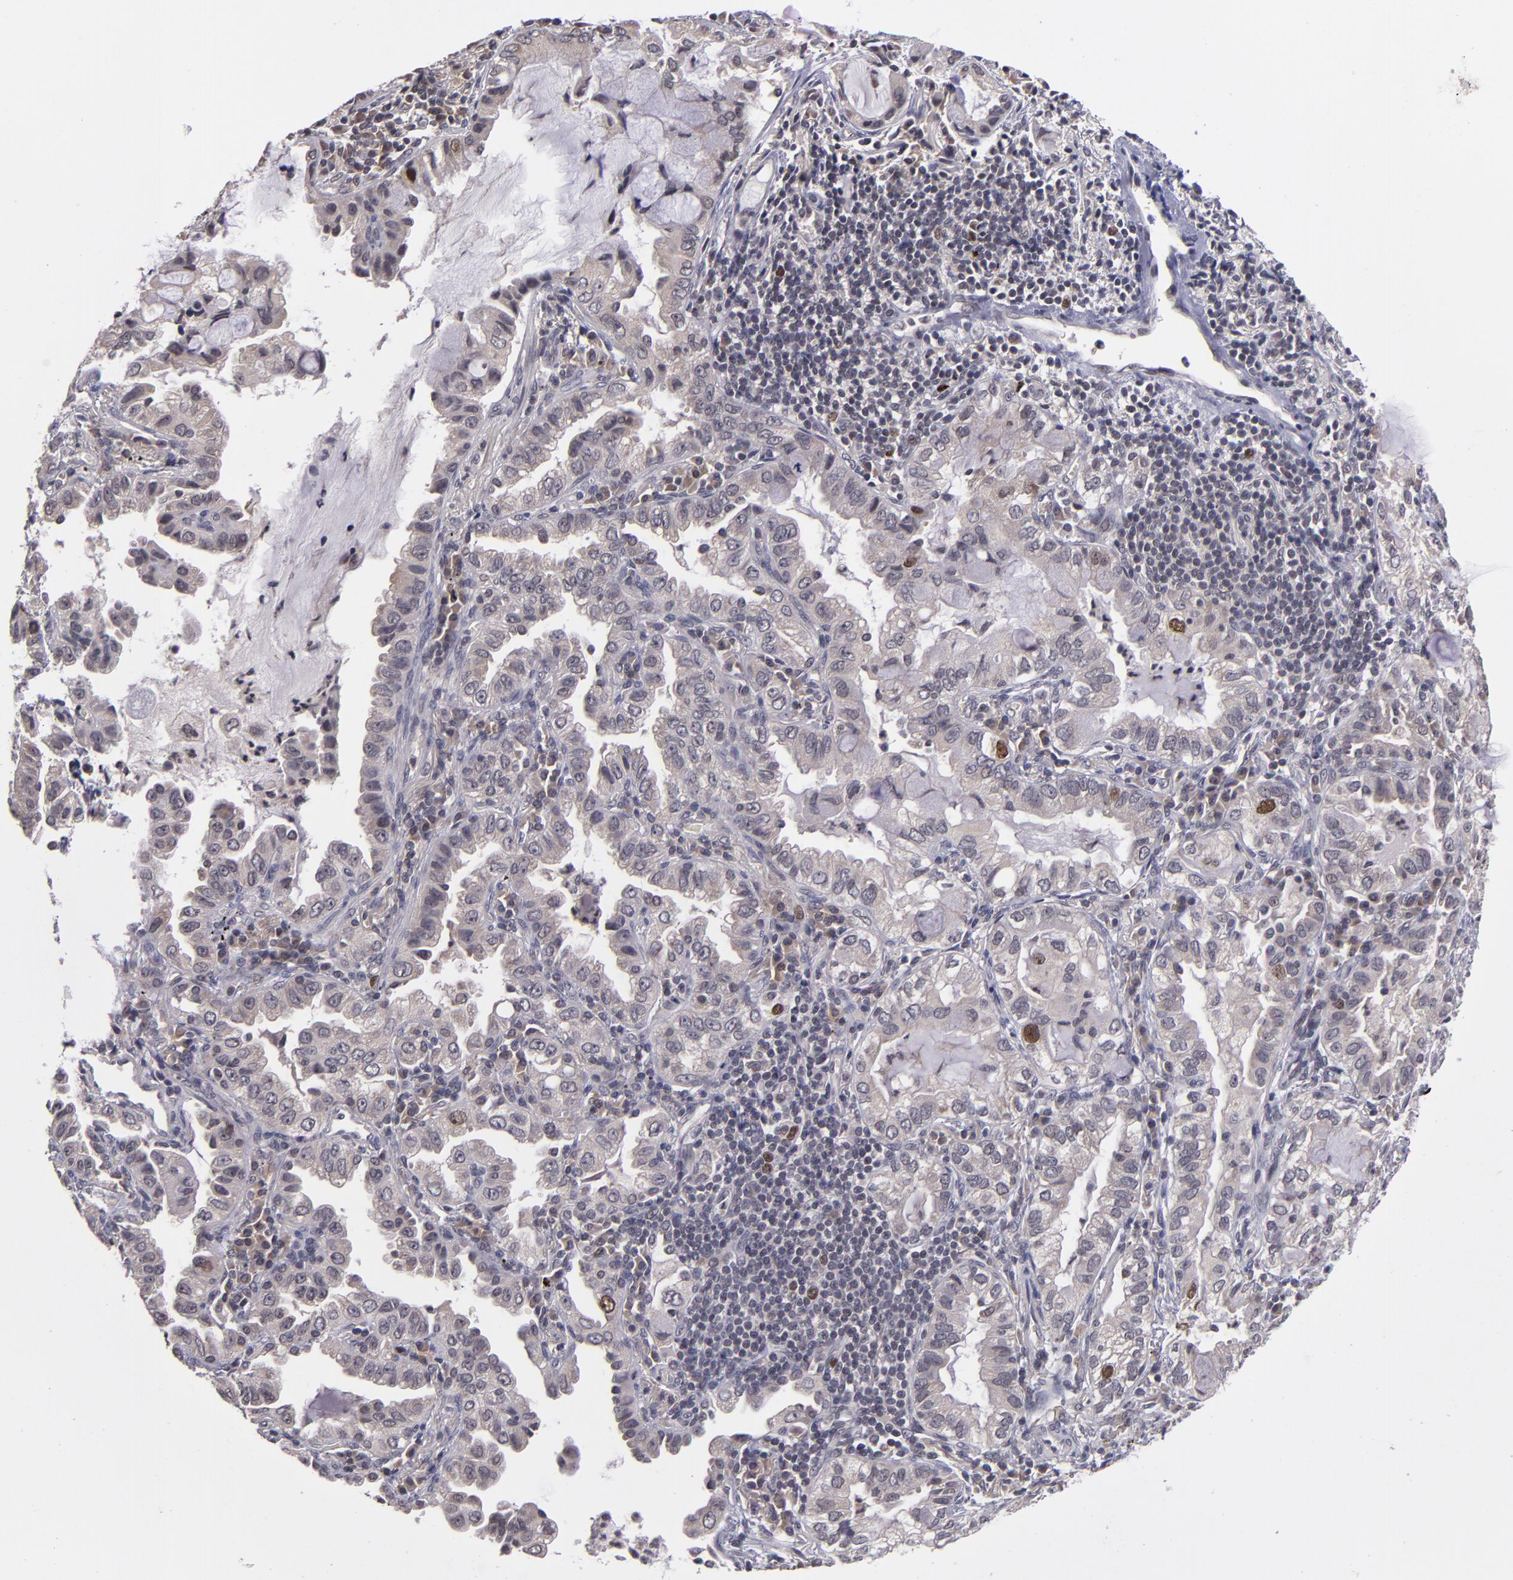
{"staining": {"intensity": "moderate", "quantity": "<25%", "location": "cytoplasmic/membranous"}, "tissue": "lung cancer", "cell_type": "Tumor cells", "image_type": "cancer", "snomed": [{"axis": "morphology", "description": "Adenocarcinoma, NOS"}, {"axis": "topography", "description": "Lung"}], "caption": "Lung cancer (adenocarcinoma) stained with a brown dye exhibits moderate cytoplasmic/membranous positive expression in approximately <25% of tumor cells.", "gene": "CDC7", "patient": {"sex": "female", "age": 50}}